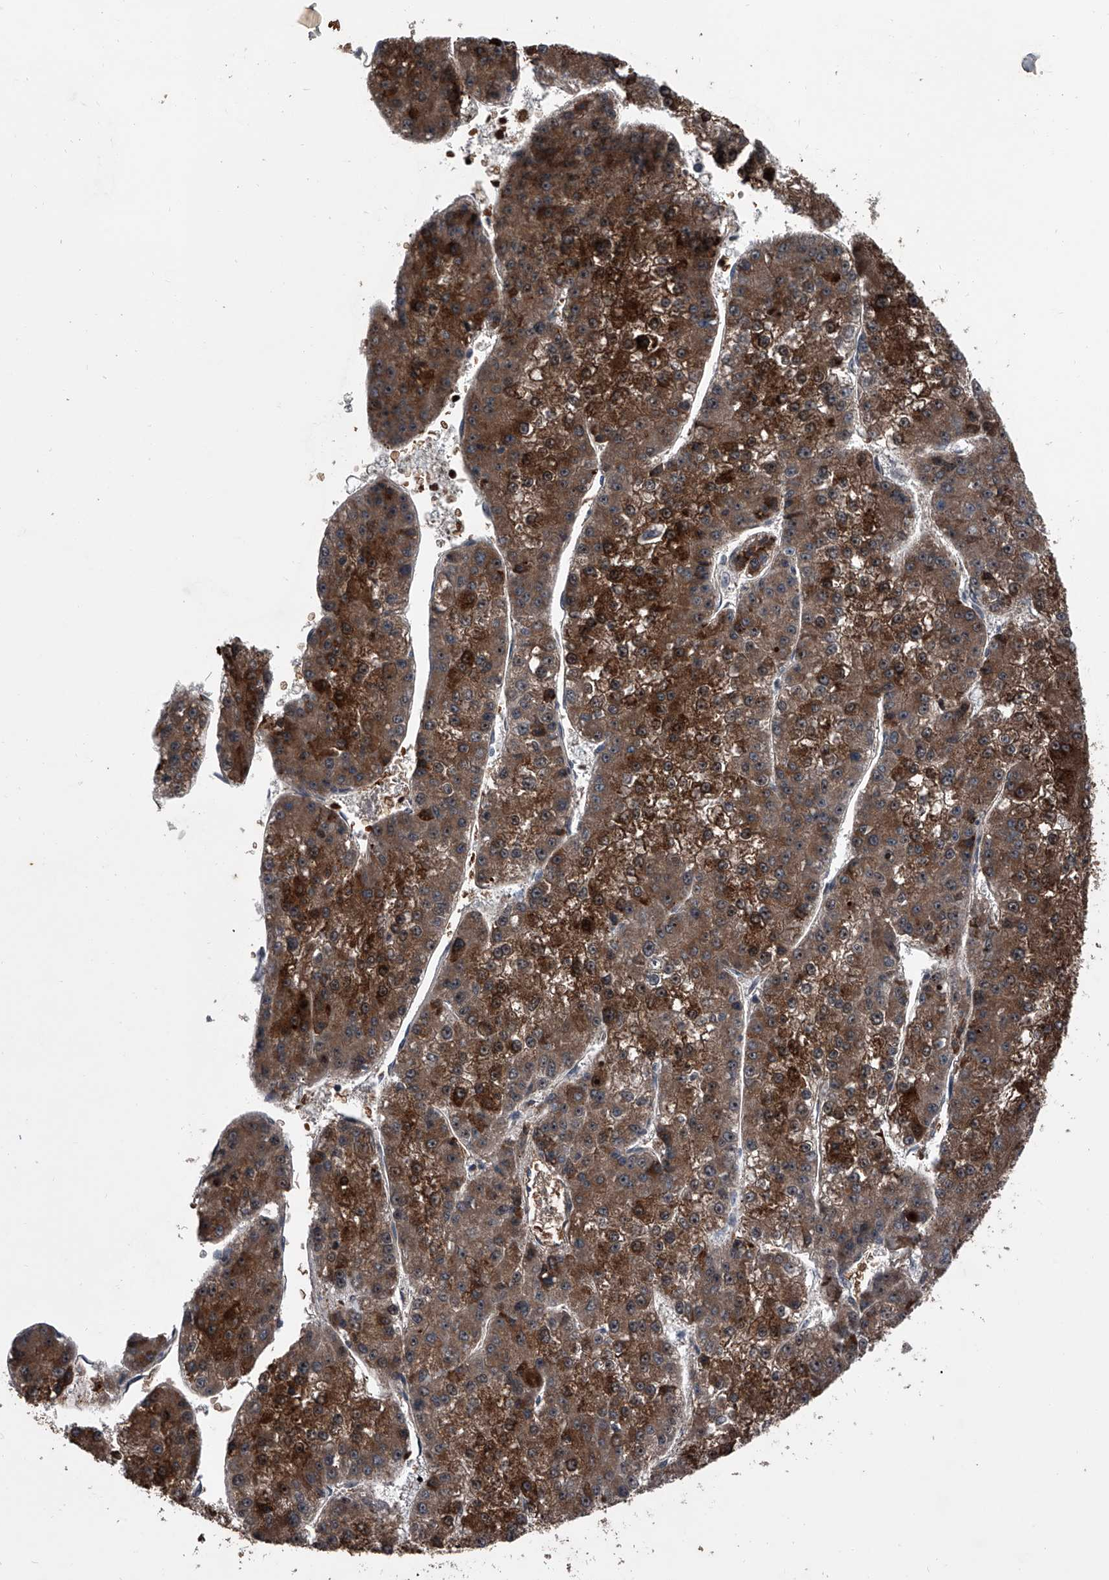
{"staining": {"intensity": "moderate", "quantity": ">75%", "location": "cytoplasmic/membranous,nuclear"}, "tissue": "liver cancer", "cell_type": "Tumor cells", "image_type": "cancer", "snomed": [{"axis": "morphology", "description": "Carcinoma, Hepatocellular, NOS"}, {"axis": "topography", "description": "Liver"}], "caption": "This micrograph reveals liver cancer stained with IHC to label a protein in brown. The cytoplasmic/membranous and nuclear of tumor cells show moderate positivity for the protein. Nuclei are counter-stained blue.", "gene": "CEP85L", "patient": {"sex": "female", "age": 73}}